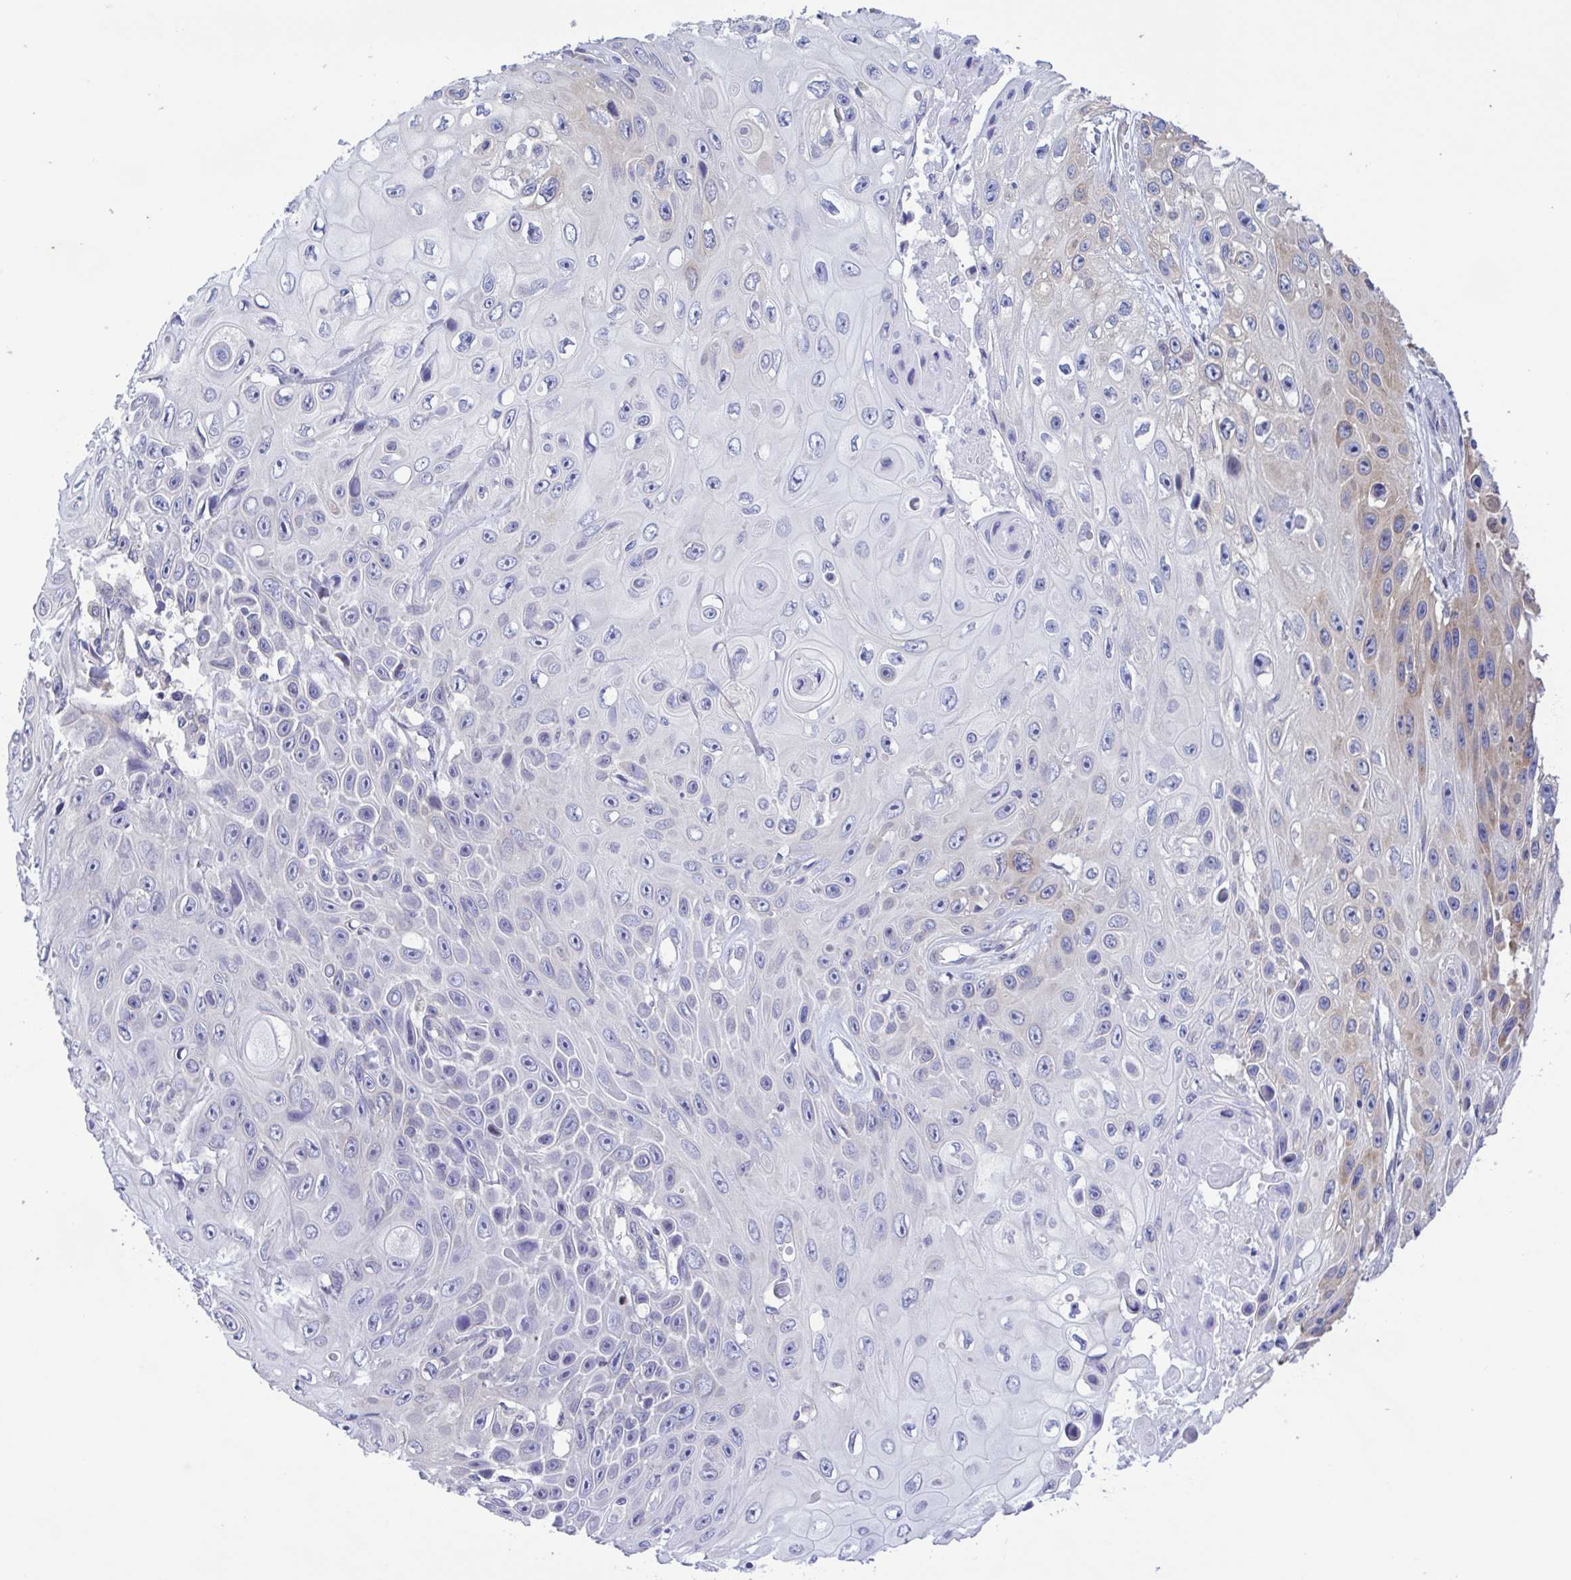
{"staining": {"intensity": "weak", "quantity": "<25%", "location": "cytoplasmic/membranous"}, "tissue": "skin cancer", "cell_type": "Tumor cells", "image_type": "cancer", "snomed": [{"axis": "morphology", "description": "Squamous cell carcinoma, NOS"}, {"axis": "topography", "description": "Skin"}], "caption": "This is an immunohistochemistry image of human skin cancer. There is no staining in tumor cells.", "gene": "TNNI3", "patient": {"sex": "male", "age": 82}}